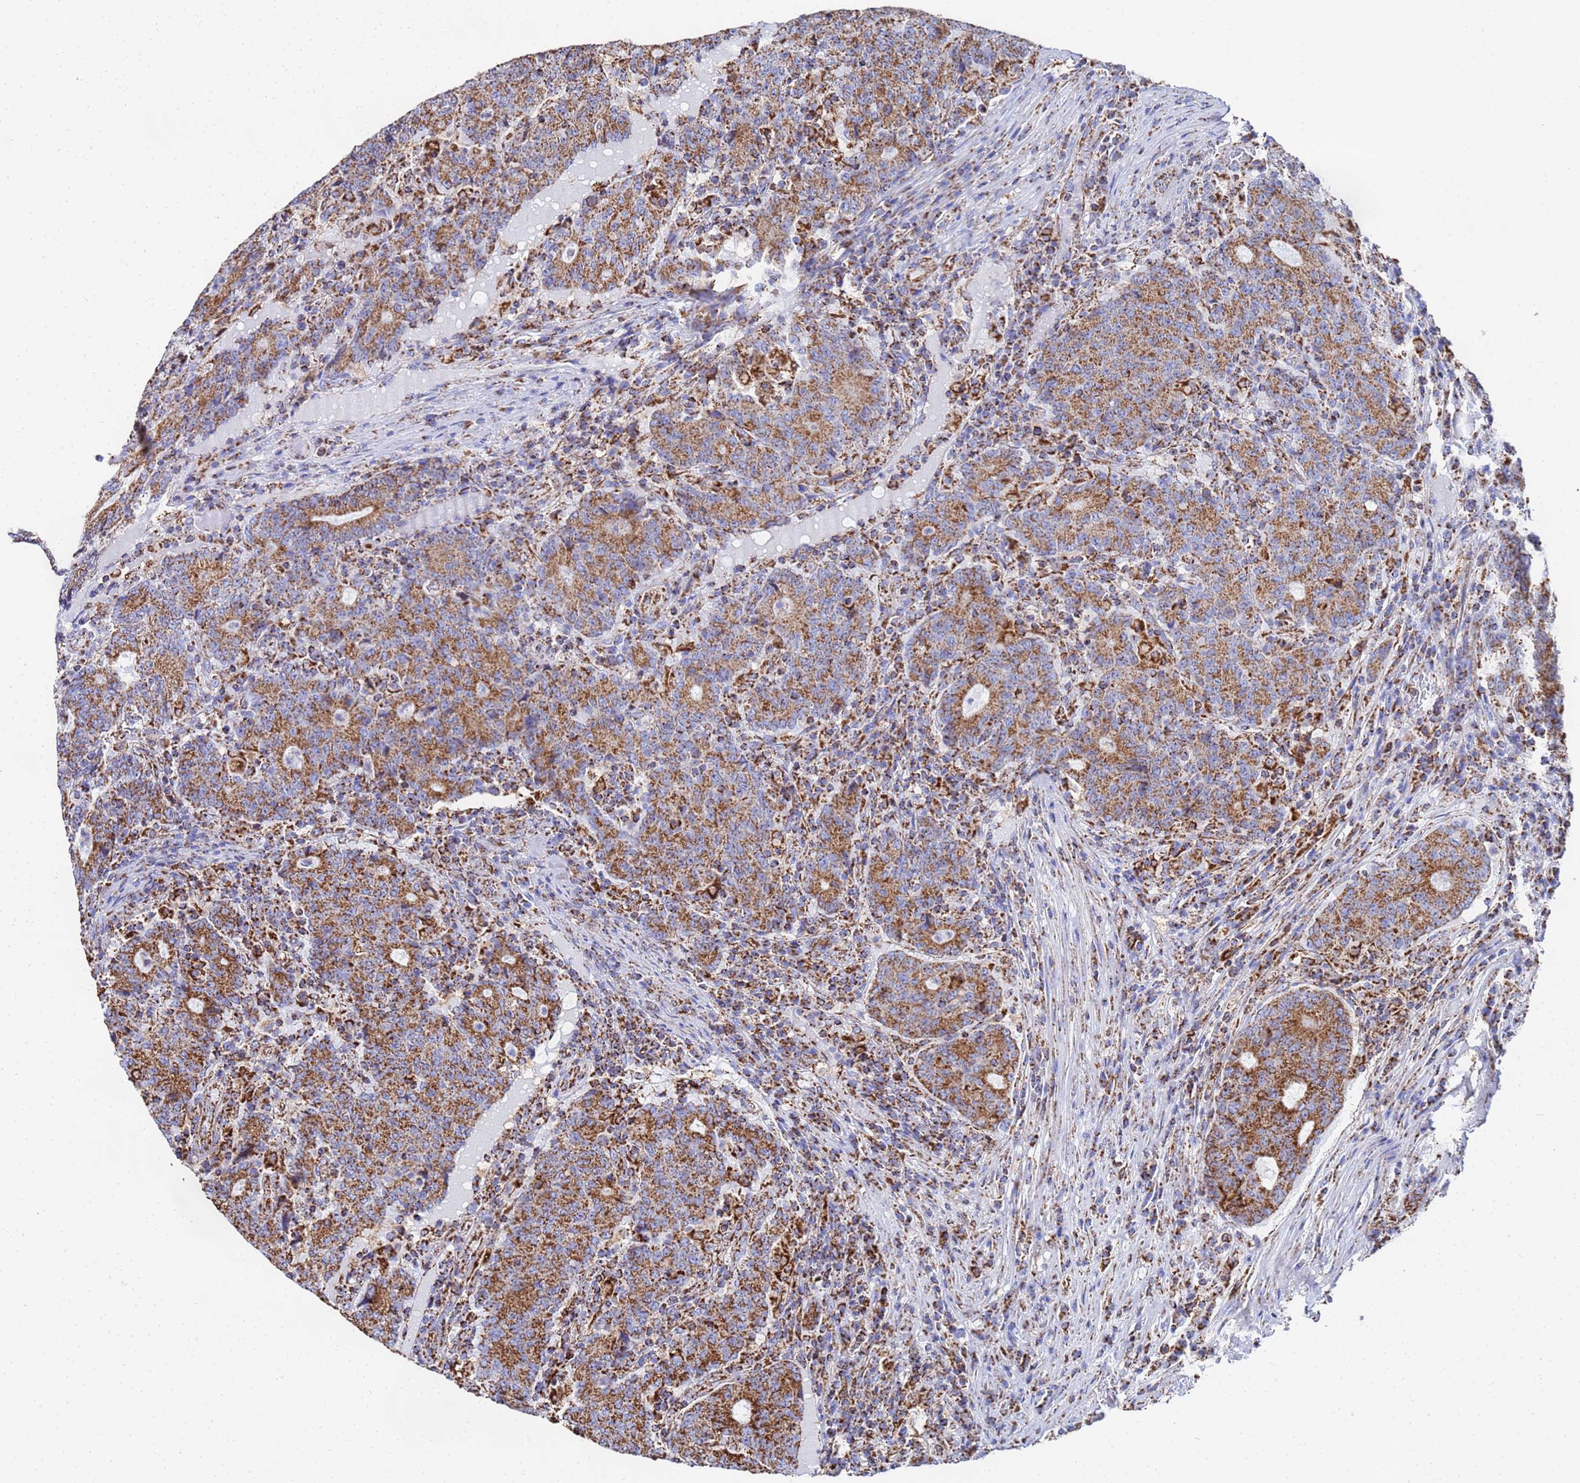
{"staining": {"intensity": "strong", "quantity": ">75%", "location": "cytoplasmic/membranous"}, "tissue": "colorectal cancer", "cell_type": "Tumor cells", "image_type": "cancer", "snomed": [{"axis": "morphology", "description": "Adenocarcinoma, NOS"}, {"axis": "topography", "description": "Colon"}], "caption": "Protein staining exhibits strong cytoplasmic/membranous positivity in about >75% of tumor cells in colorectal adenocarcinoma.", "gene": "GLUD1", "patient": {"sex": "female", "age": 75}}